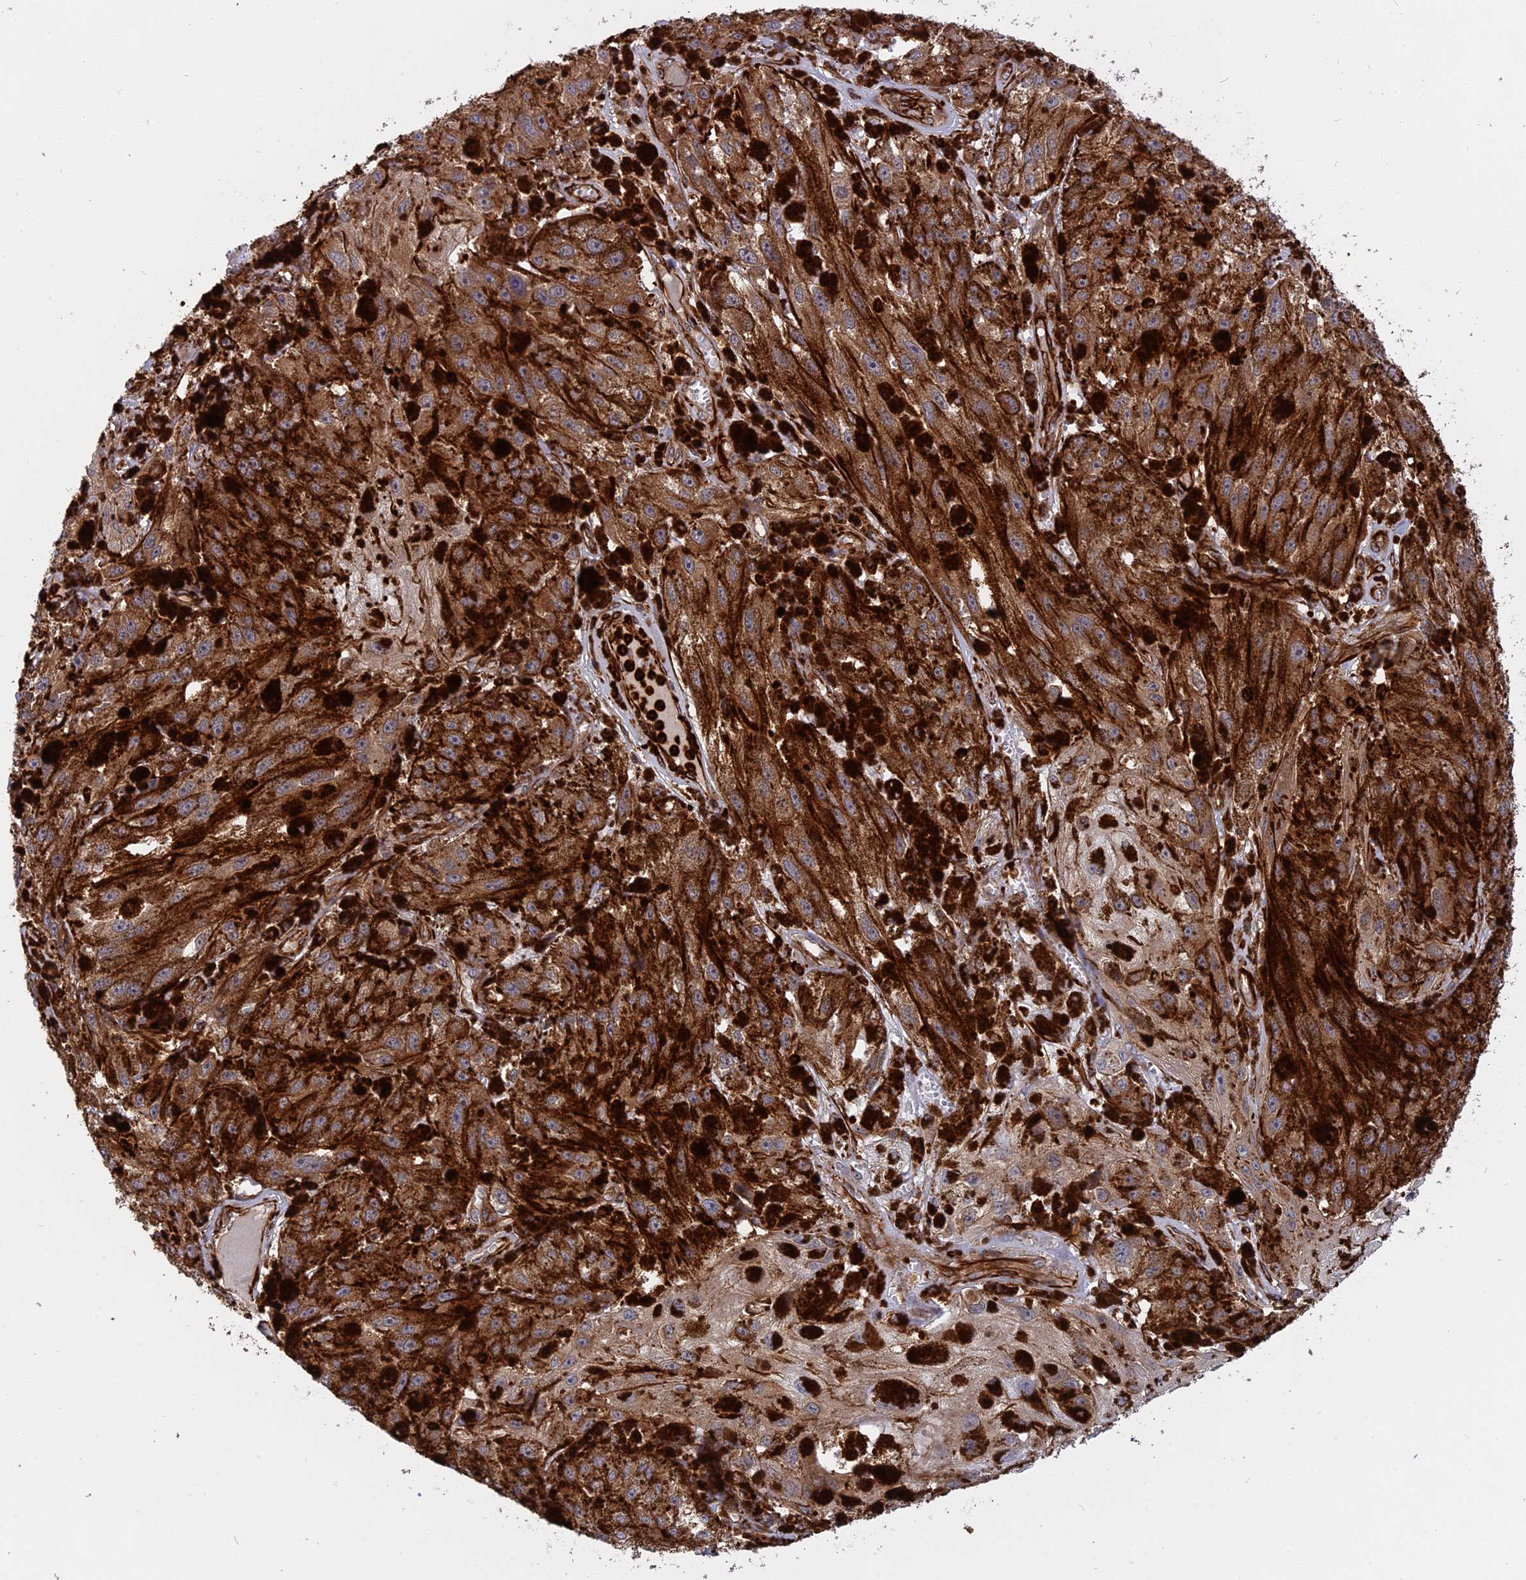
{"staining": {"intensity": "strong", "quantity": ">75%", "location": "cytoplasmic/membranous"}, "tissue": "melanoma", "cell_type": "Tumor cells", "image_type": "cancer", "snomed": [{"axis": "morphology", "description": "Malignant melanoma, NOS"}, {"axis": "topography", "description": "Skin"}], "caption": "Protein expression analysis of human malignant melanoma reveals strong cytoplasmic/membranous staining in approximately >75% of tumor cells. Immunohistochemistry (ihc) stains the protein of interest in brown and the nuclei are stained blue.", "gene": "PHLDB3", "patient": {"sex": "male", "age": 88}}